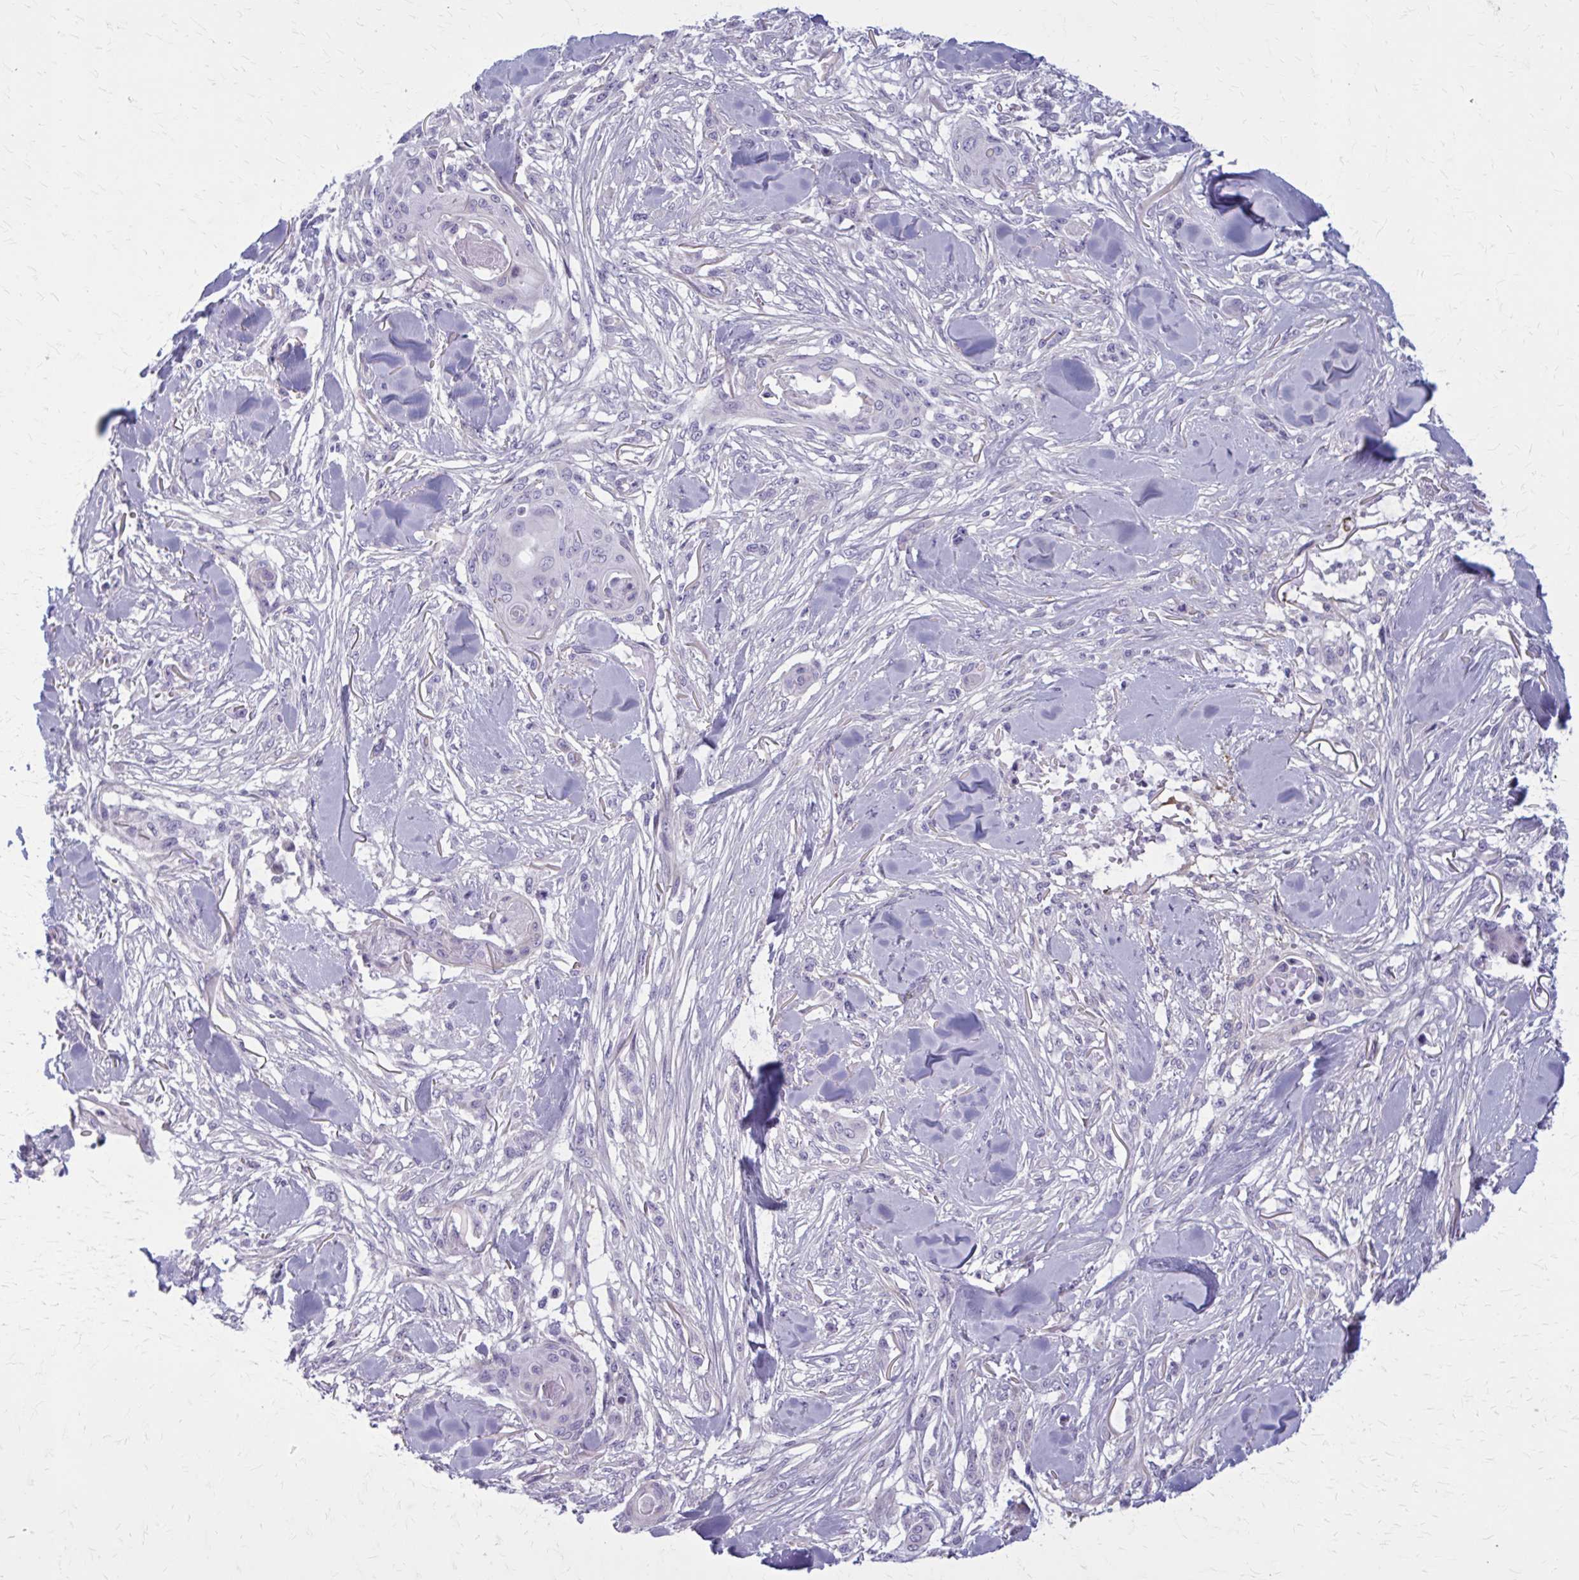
{"staining": {"intensity": "negative", "quantity": "none", "location": "none"}, "tissue": "skin cancer", "cell_type": "Tumor cells", "image_type": "cancer", "snomed": [{"axis": "morphology", "description": "Squamous cell carcinoma, NOS"}, {"axis": "topography", "description": "Skin"}], "caption": "Immunohistochemistry photomicrograph of skin cancer (squamous cell carcinoma) stained for a protein (brown), which displays no expression in tumor cells.", "gene": "AKAP12", "patient": {"sex": "female", "age": 59}}